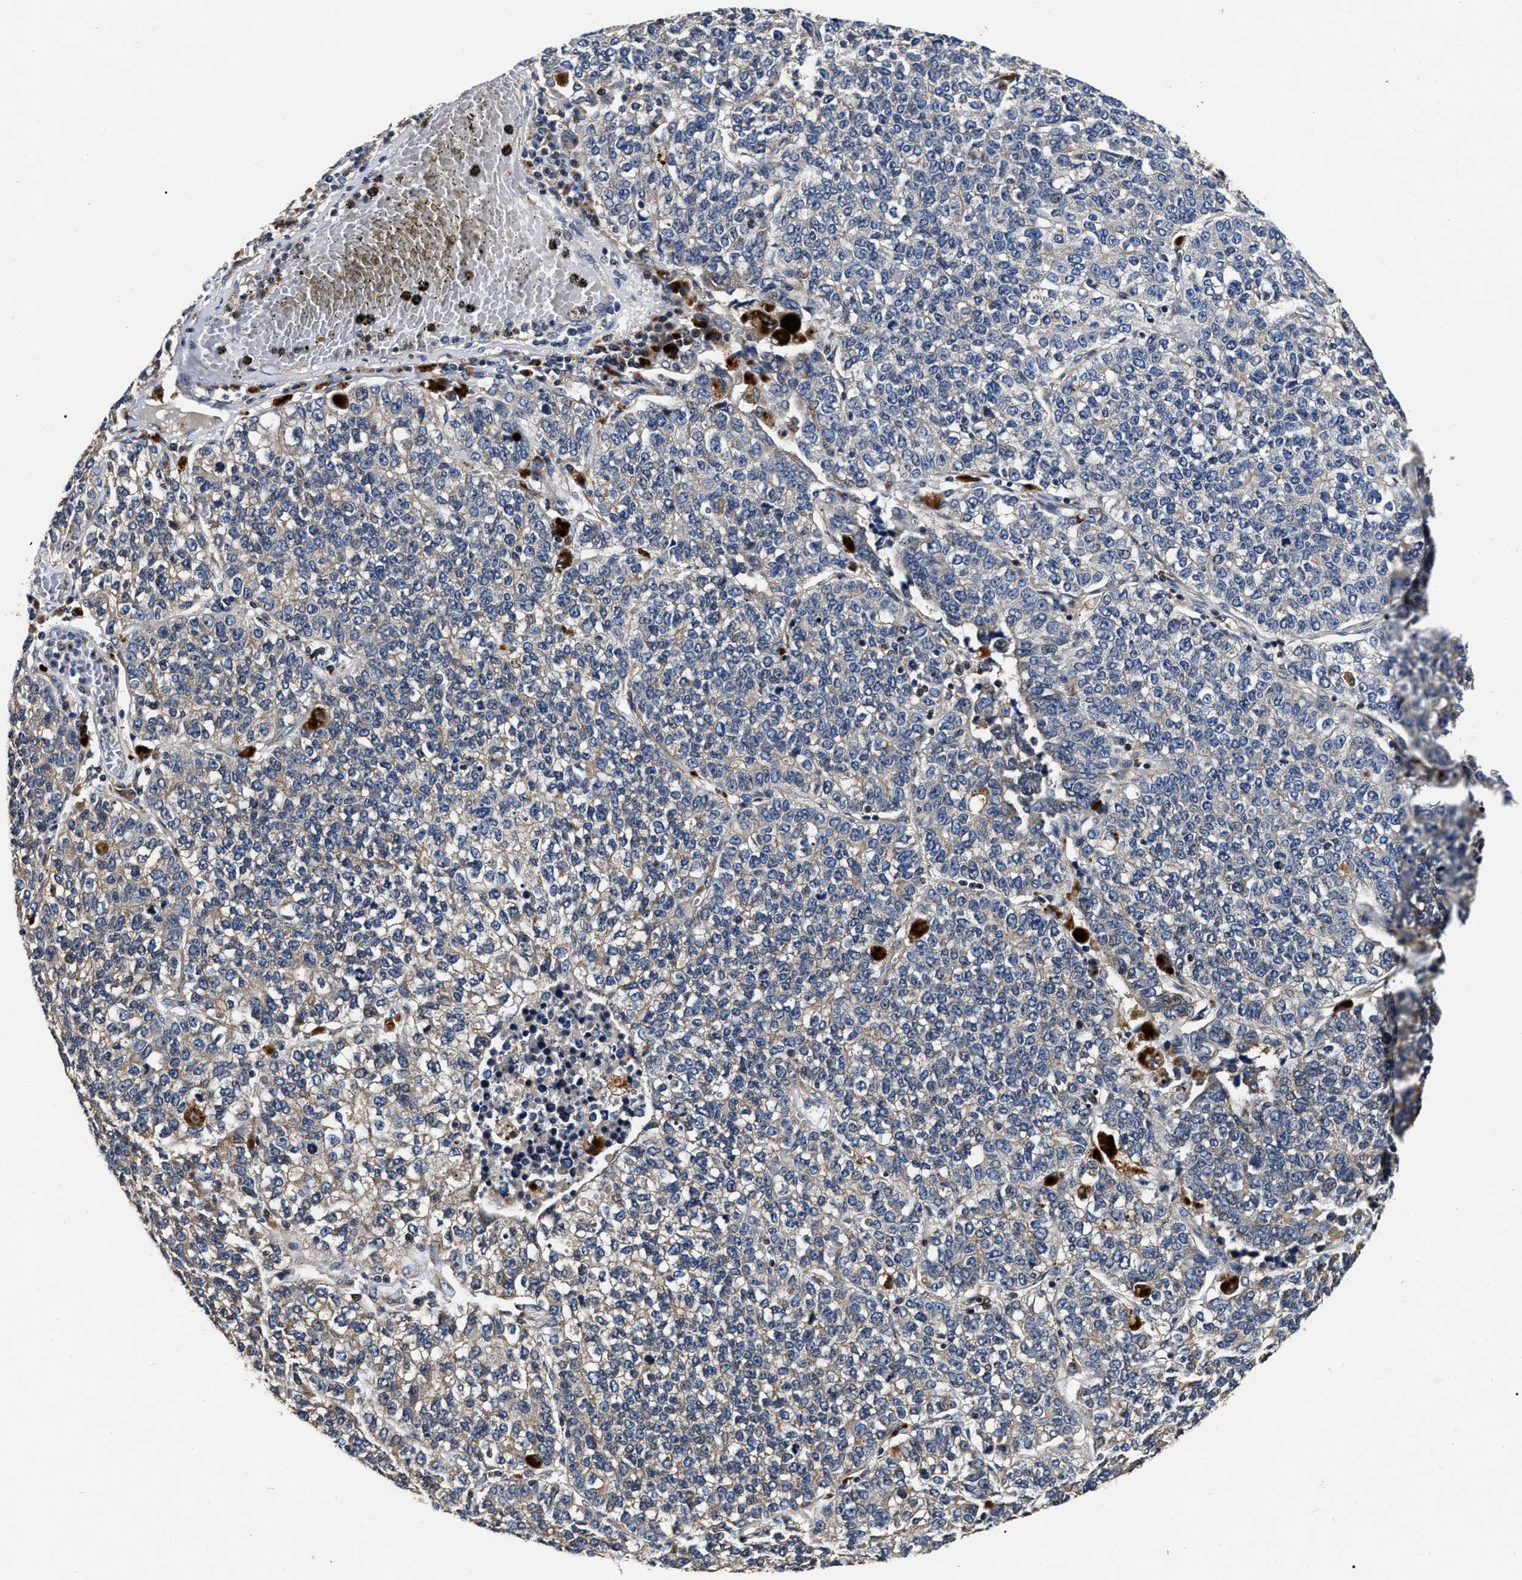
{"staining": {"intensity": "negative", "quantity": "none", "location": "none"}, "tissue": "lung cancer", "cell_type": "Tumor cells", "image_type": "cancer", "snomed": [{"axis": "morphology", "description": "Adenocarcinoma, NOS"}, {"axis": "topography", "description": "Lung"}], "caption": "Immunohistochemistry (IHC) of adenocarcinoma (lung) shows no expression in tumor cells.", "gene": "ABCG8", "patient": {"sex": "male", "age": 49}}